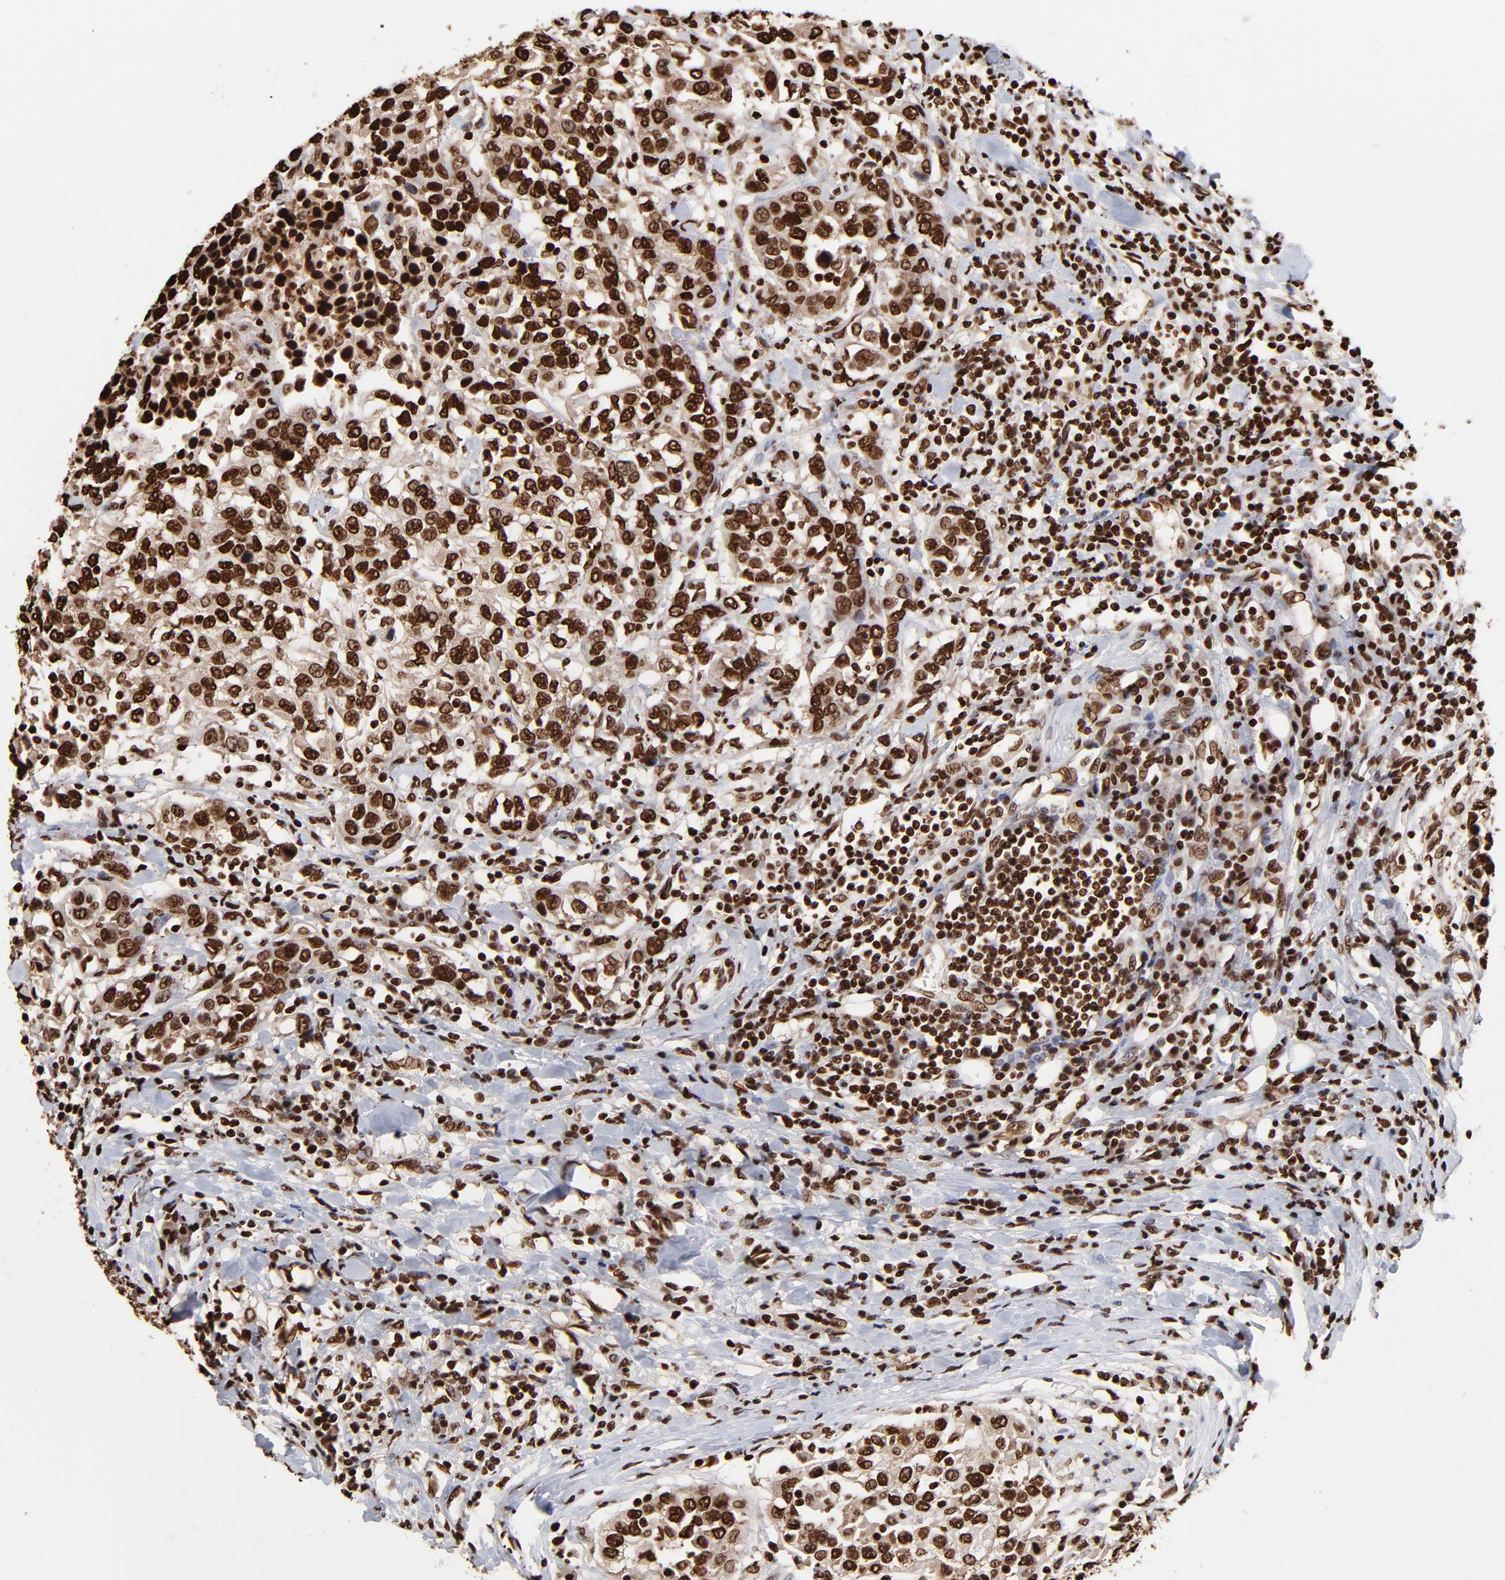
{"staining": {"intensity": "strong", "quantity": ">75%", "location": "nuclear"}, "tissue": "urothelial cancer", "cell_type": "Tumor cells", "image_type": "cancer", "snomed": [{"axis": "morphology", "description": "Urothelial carcinoma, High grade"}, {"axis": "topography", "description": "Urinary bladder"}], "caption": "High-grade urothelial carcinoma stained with DAB immunohistochemistry reveals high levels of strong nuclear staining in about >75% of tumor cells.", "gene": "ZNF544", "patient": {"sex": "female", "age": 80}}